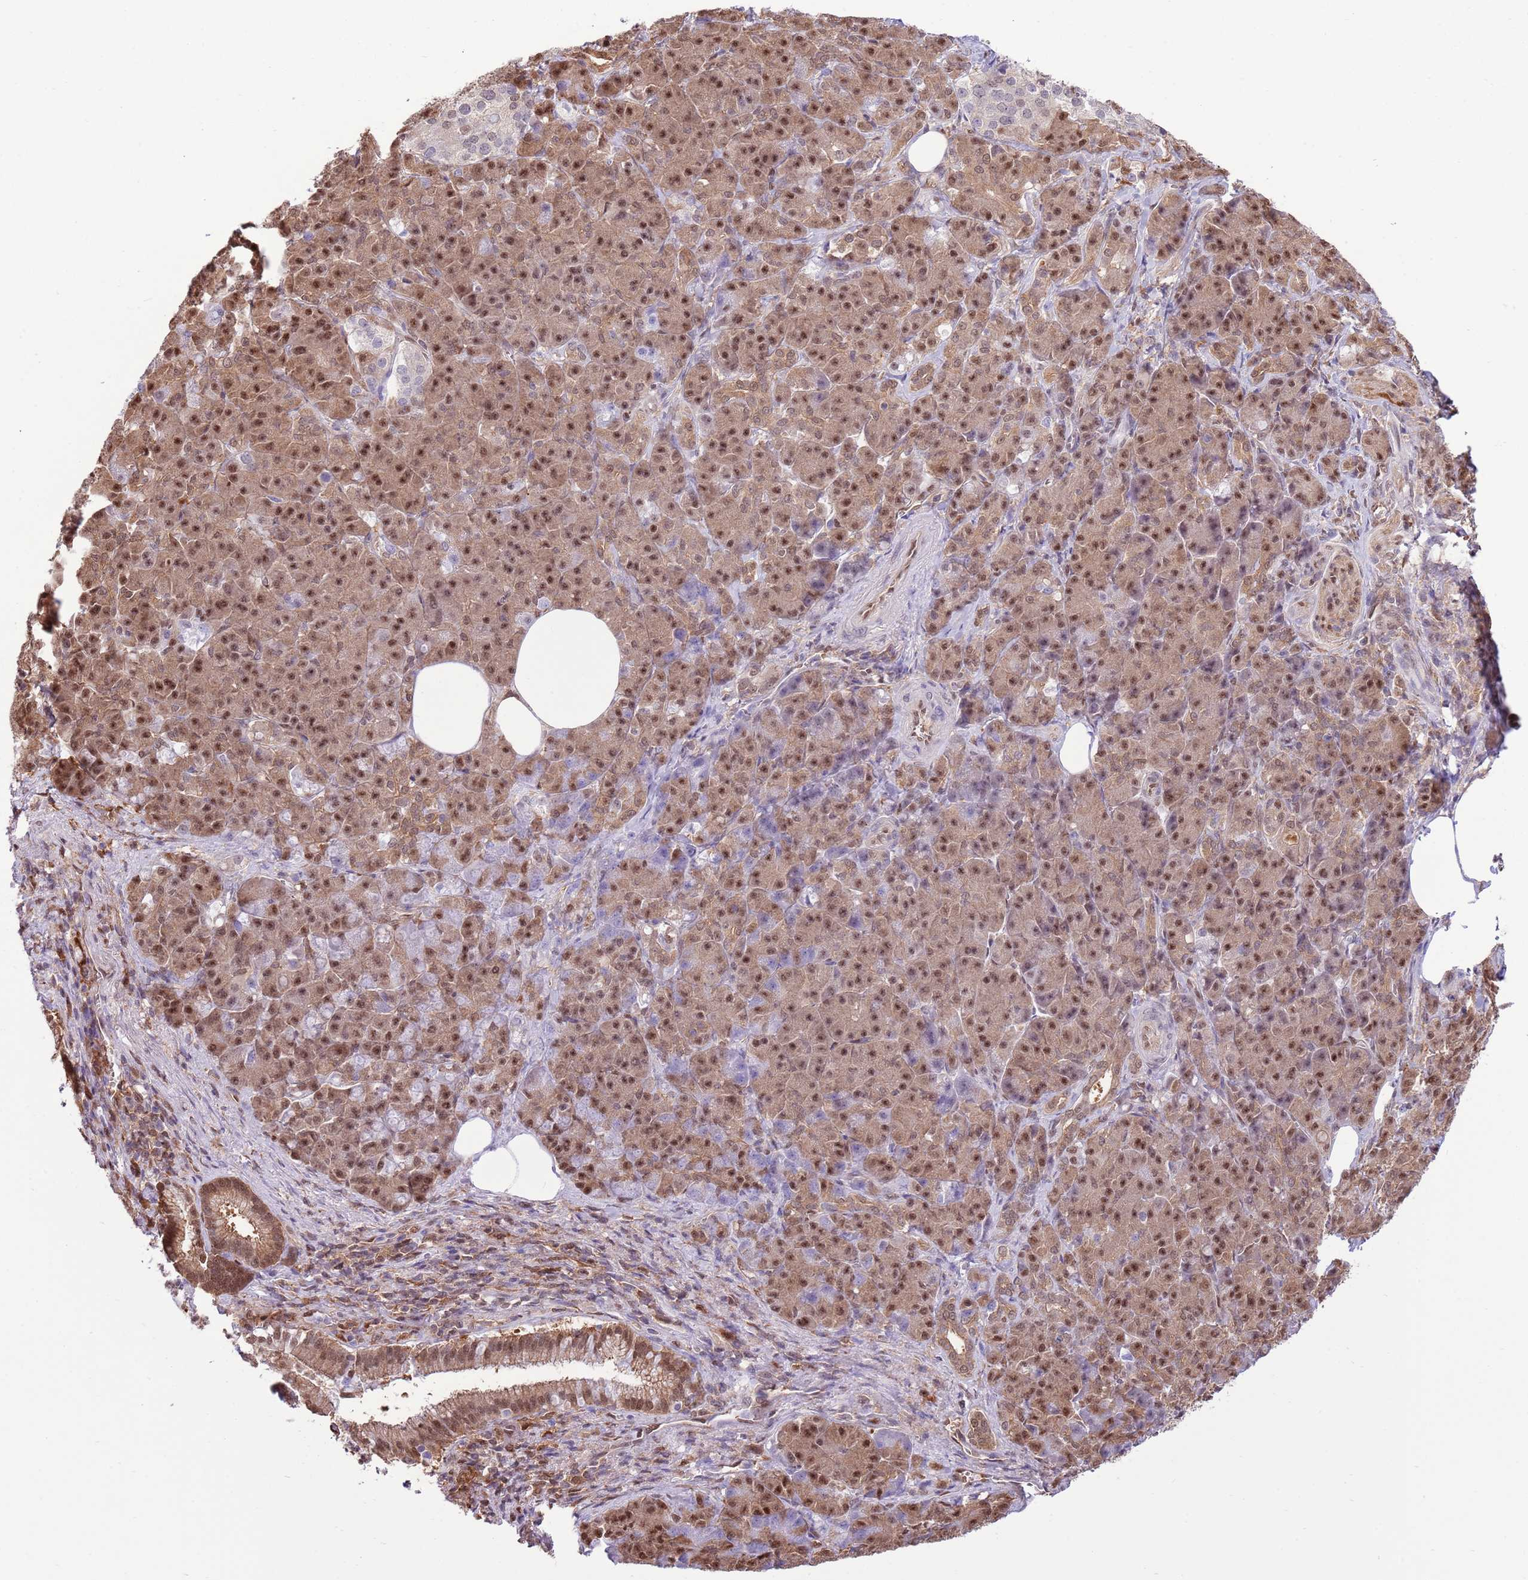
{"staining": {"intensity": "moderate", "quantity": ">75%", "location": "cytoplasmic/membranous,nuclear"}, "tissue": "pancreatic cancer", "cell_type": "Tumor cells", "image_type": "cancer", "snomed": [{"axis": "morphology", "description": "Adenocarcinoma, NOS"}, {"axis": "topography", "description": "Pancreas"}], "caption": "High-power microscopy captured an IHC photomicrograph of pancreatic adenocarcinoma, revealing moderate cytoplasmic/membranous and nuclear expression in approximately >75% of tumor cells.", "gene": "NSFL1C", "patient": {"sex": "male", "age": 57}}